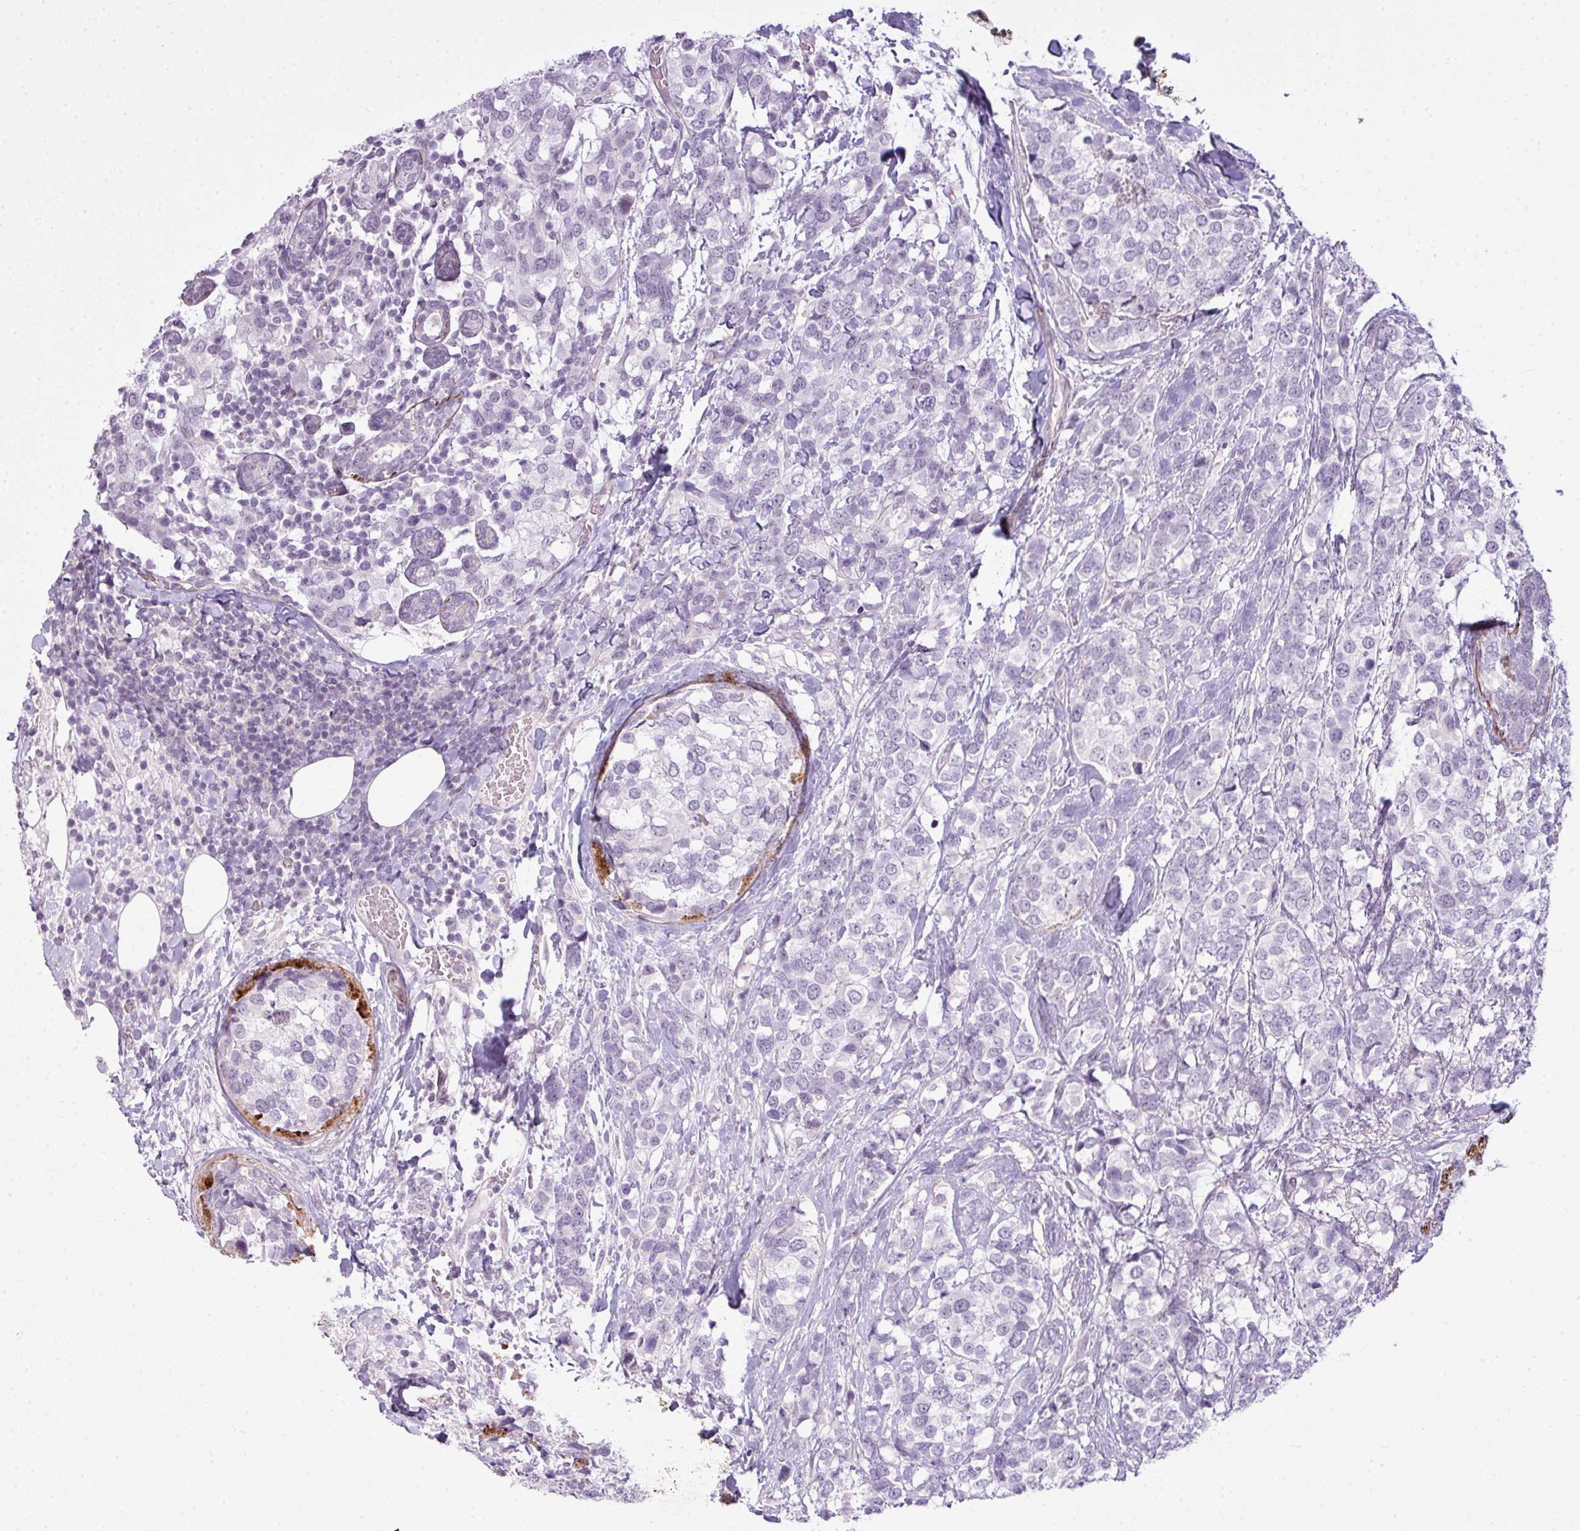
{"staining": {"intensity": "negative", "quantity": "none", "location": "none"}, "tissue": "breast cancer", "cell_type": "Tumor cells", "image_type": "cancer", "snomed": [{"axis": "morphology", "description": "Lobular carcinoma"}, {"axis": "topography", "description": "Breast"}], "caption": "DAB immunohistochemical staining of lobular carcinoma (breast) shows no significant staining in tumor cells. Nuclei are stained in blue.", "gene": "ZNF688", "patient": {"sex": "female", "age": 59}}